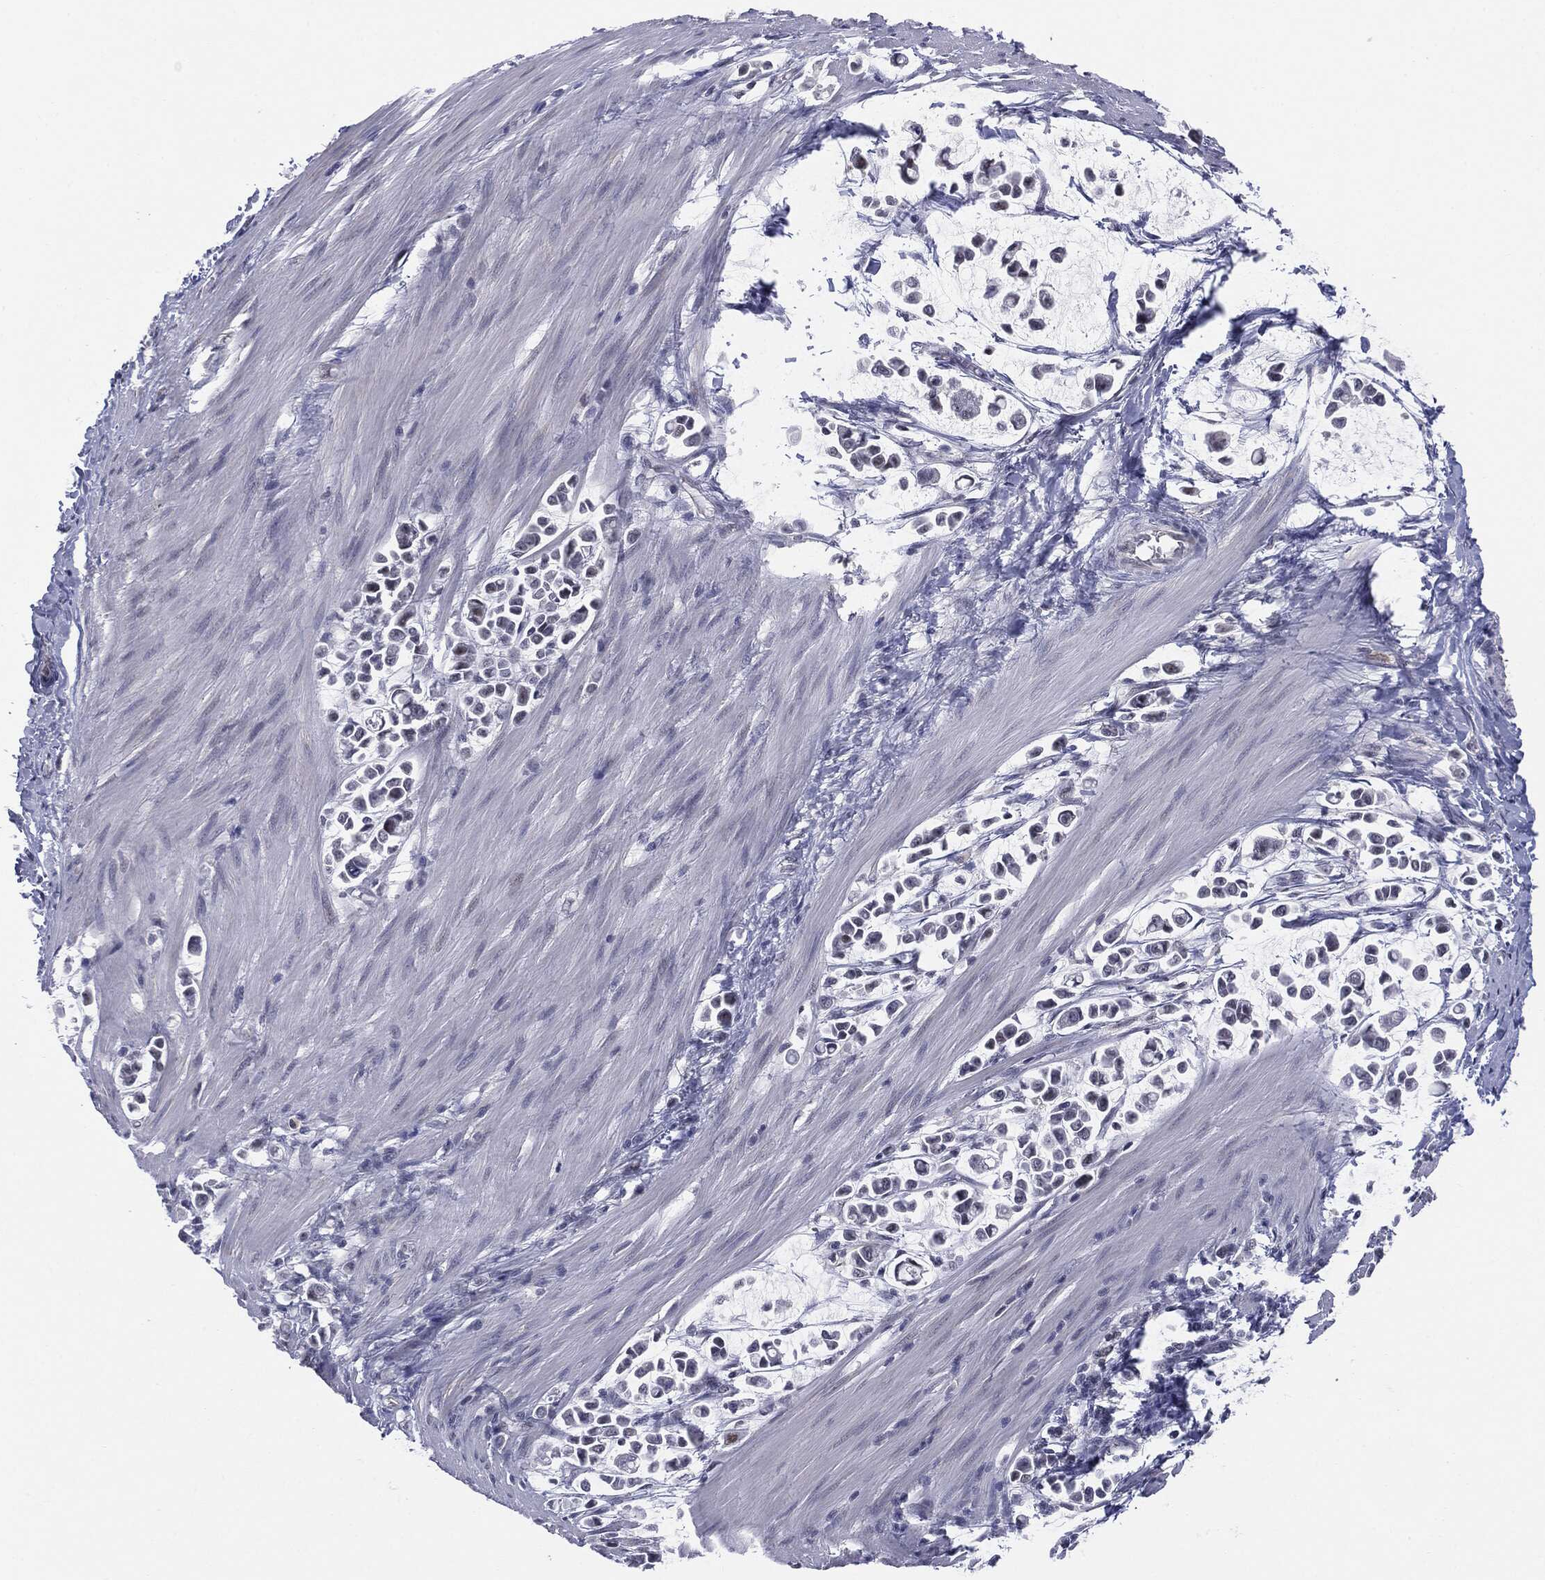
{"staining": {"intensity": "negative", "quantity": "none", "location": "none"}, "tissue": "stomach cancer", "cell_type": "Tumor cells", "image_type": "cancer", "snomed": [{"axis": "morphology", "description": "Adenocarcinoma, NOS"}, {"axis": "topography", "description": "Stomach"}], "caption": "Immunohistochemistry photomicrograph of neoplastic tissue: human stomach adenocarcinoma stained with DAB demonstrates no significant protein staining in tumor cells. Brightfield microscopy of immunohistochemistry (IHC) stained with DAB (3,3'-diaminobenzidine) (brown) and hematoxylin (blue), captured at high magnification.", "gene": "SLC5A5", "patient": {"sex": "male", "age": 82}}